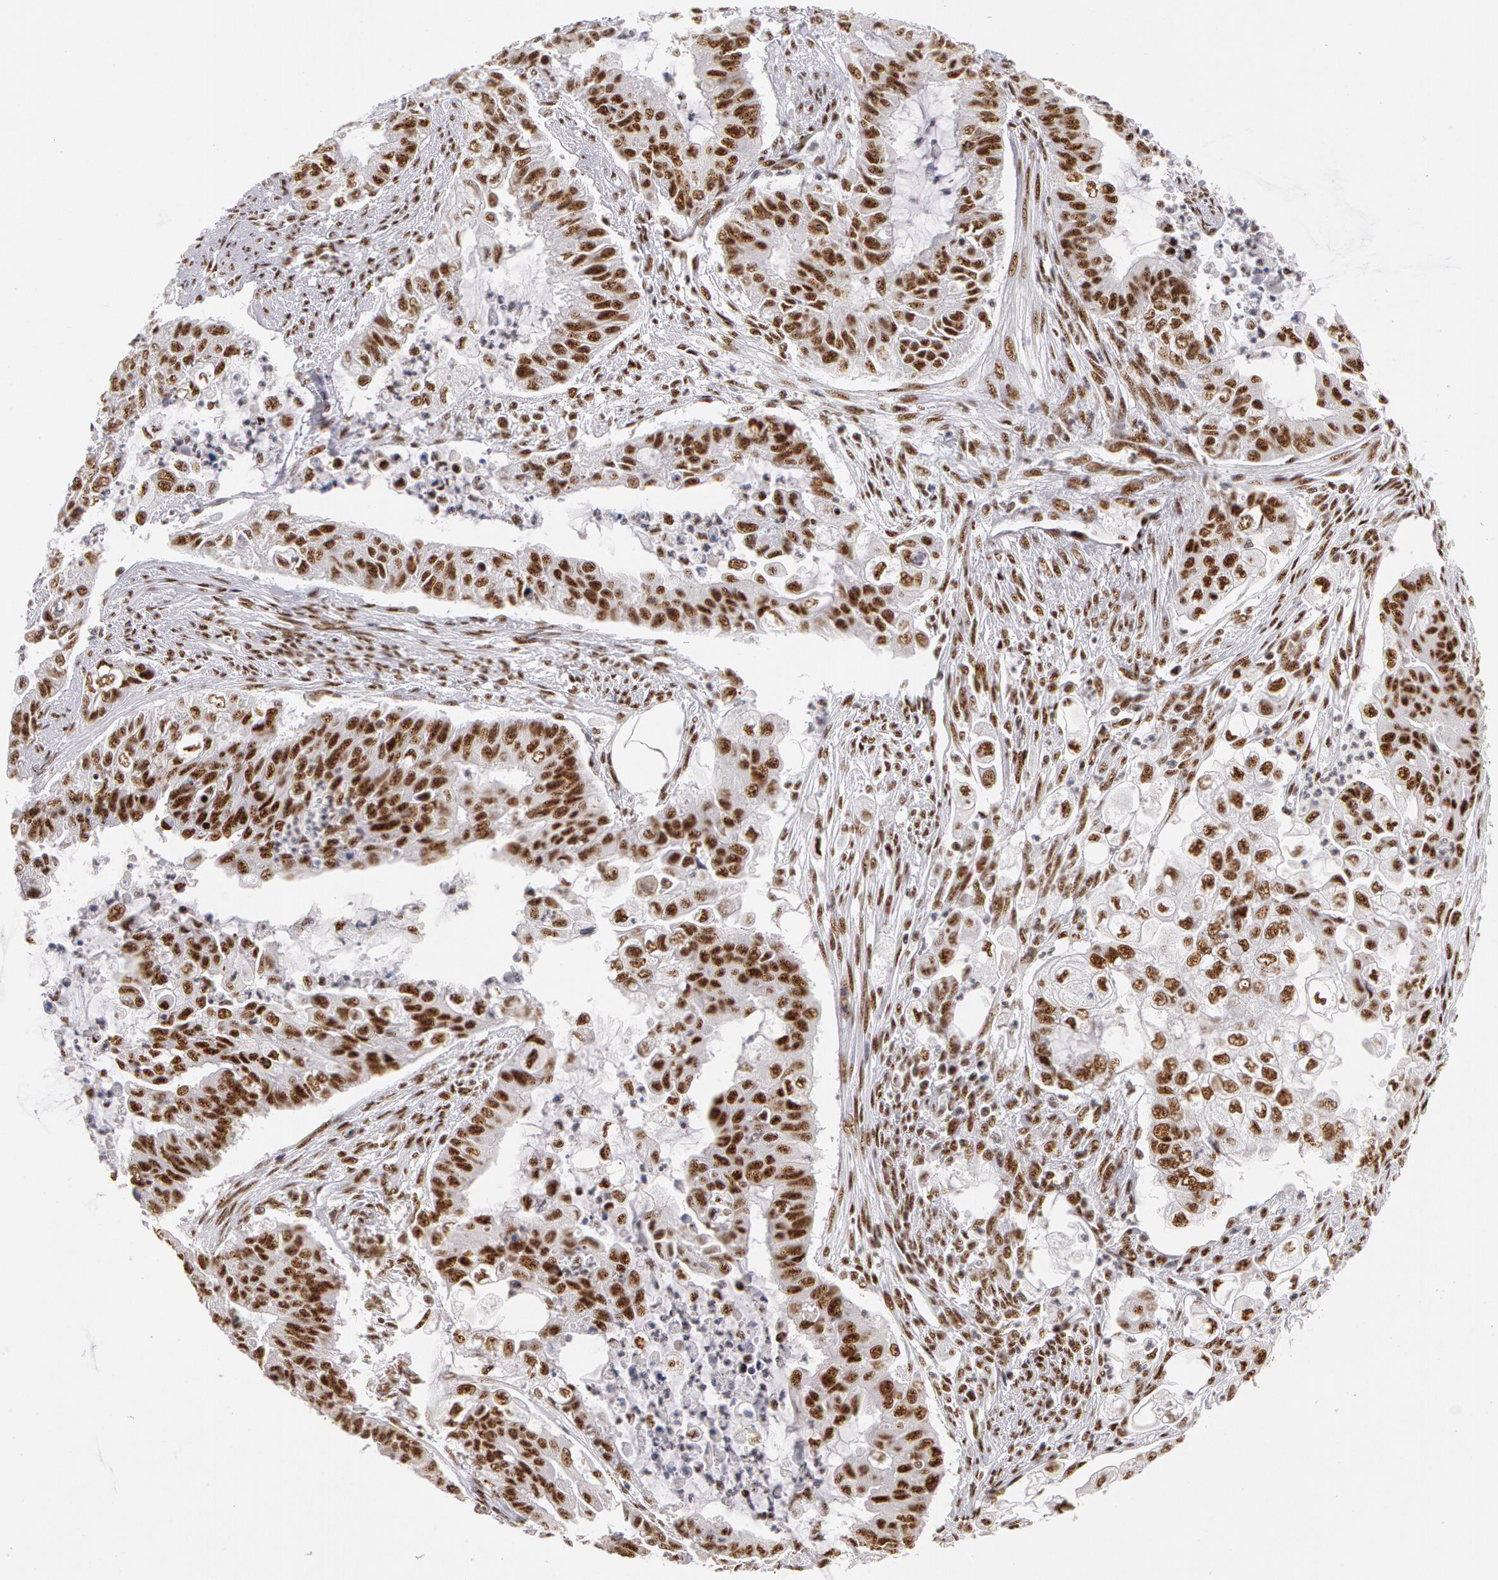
{"staining": {"intensity": "strong", "quantity": ">75%", "location": "nuclear"}, "tissue": "endometrial cancer", "cell_type": "Tumor cells", "image_type": "cancer", "snomed": [{"axis": "morphology", "description": "Adenocarcinoma, NOS"}, {"axis": "topography", "description": "Endometrium"}], "caption": "Protein staining of endometrial cancer tissue shows strong nuclear expression in about >75% of tumor cells.", "gene": "PNN", "patient": {"sex": "female", "age": 75}}